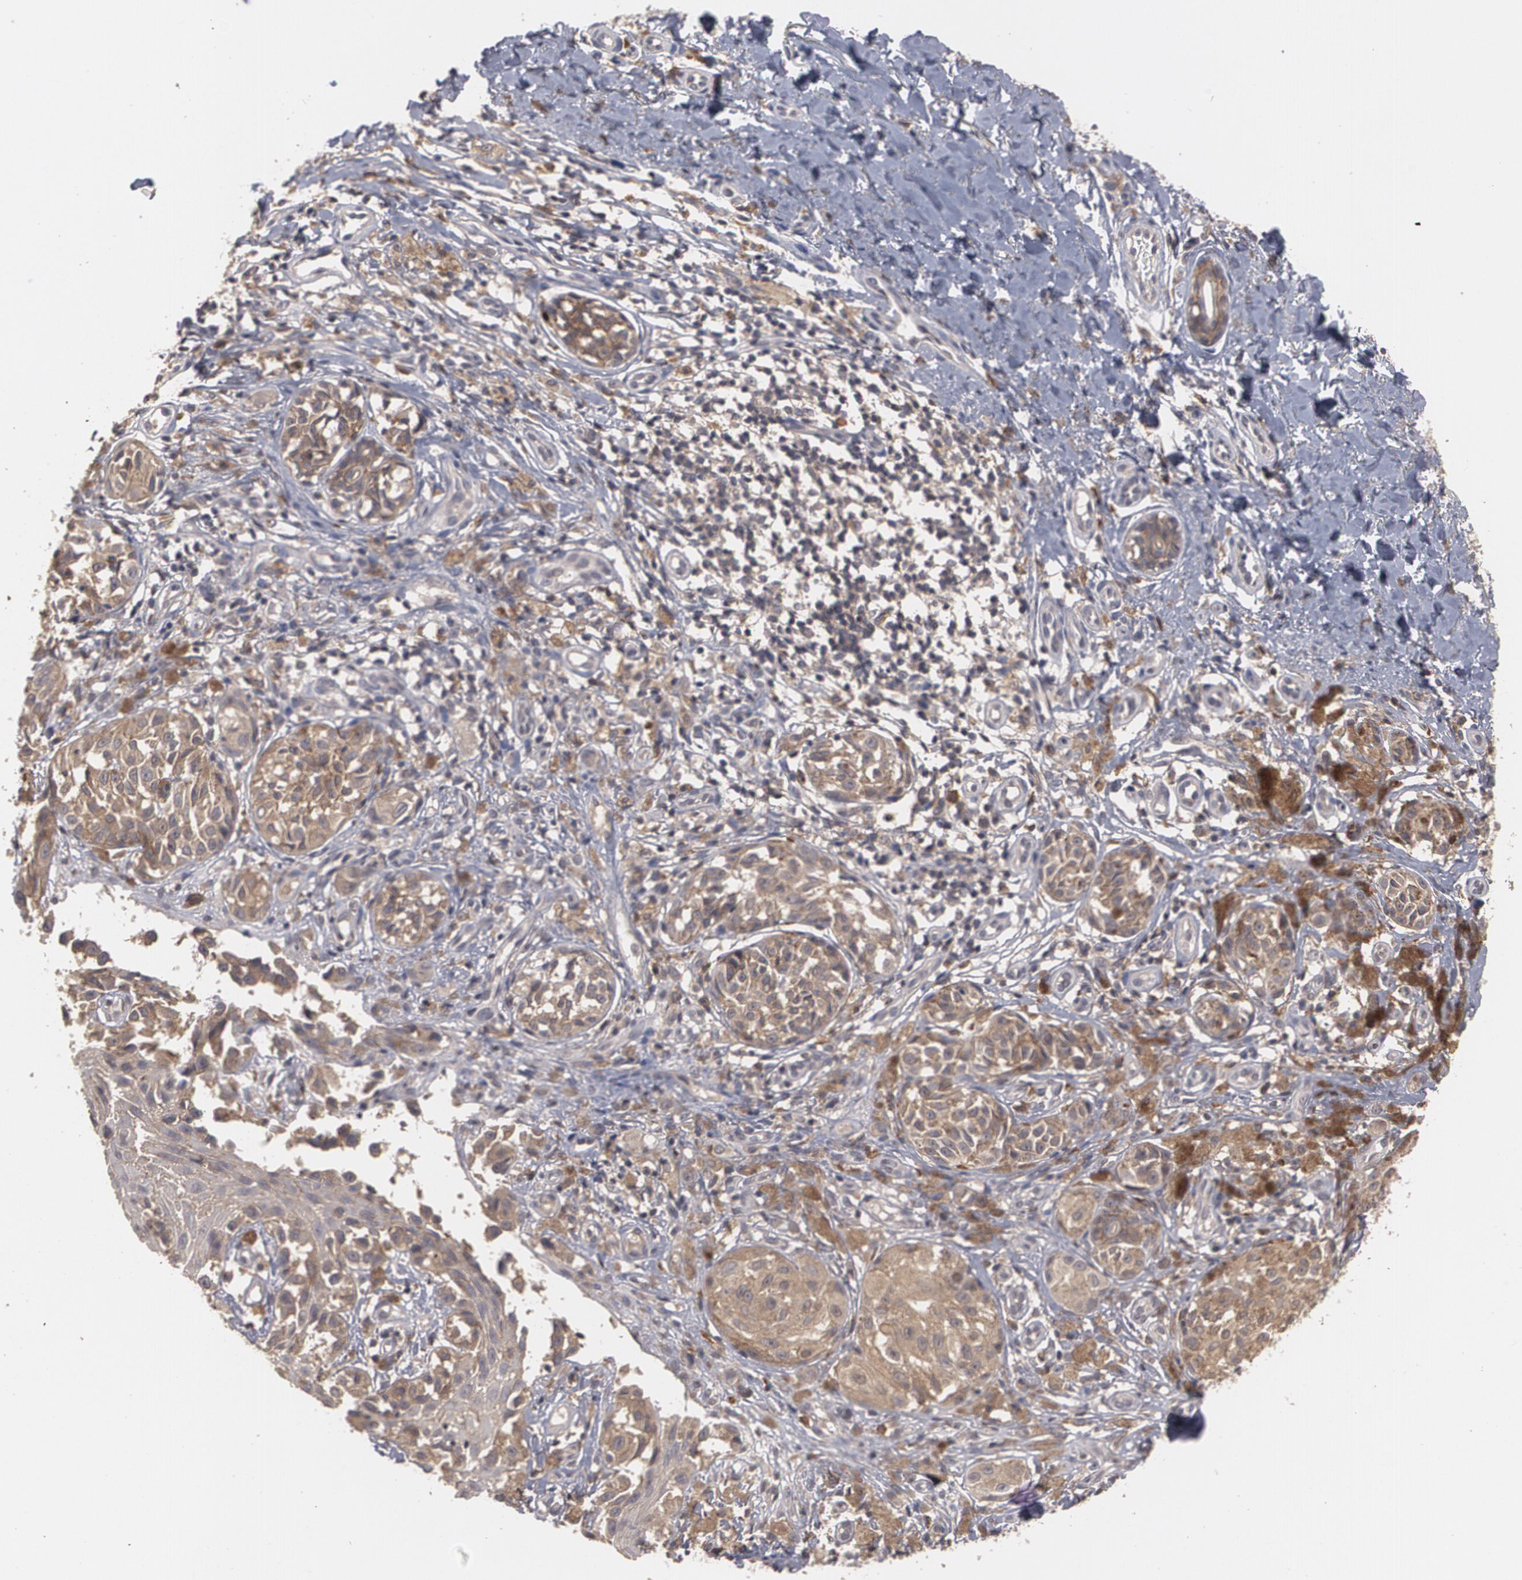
{"staining": {"intensity": "moderate", "quantity": ">75%", "location": "cytoplasmic/membranous"}, "tissue": "melanoma", "cell_type": "Tumor cells", "image_type": "cancer", "snomed": [{"axis": "morphology", "description": "Malignant melanoma, NOS"}, {"axis": "topography", "description": "Skin"}], "caption": "Tumor cells reveal moderate cytoplasmic/membranous expression in approximately >75% of cells in malignant melanoma.", "gene": "ARF6", "patient": {"sex": "male", "age": 67}}